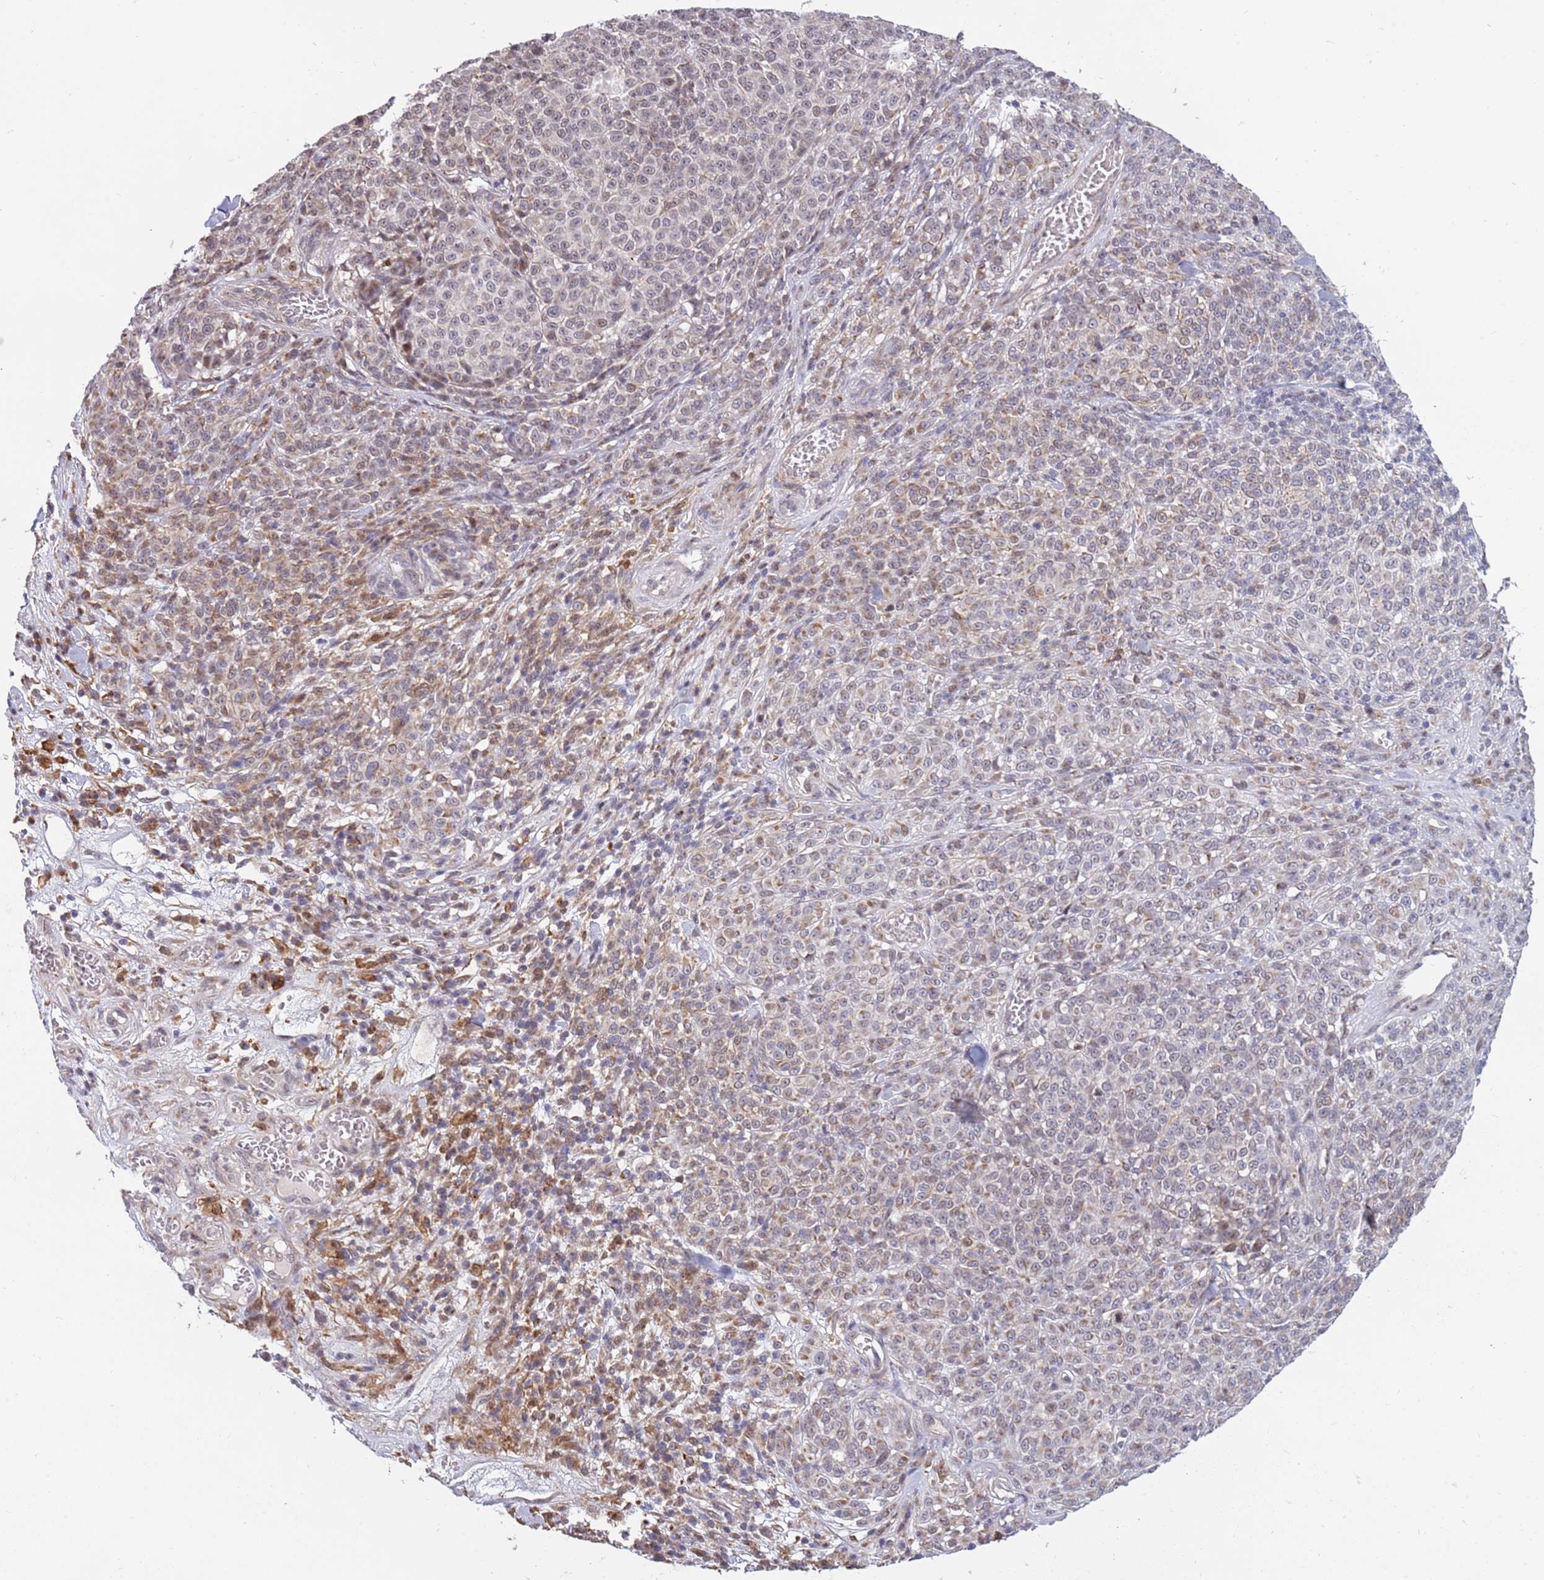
{"staining": {"intensity": "weak", "quantity": "<25%", "location": "cytoplasmic/membranous"}, "tissue": "melanoma", "cell_type": "Tumor cells", "image_type": "cancer", "snomed": [{"axis": "morphology", "description": "Normal tissue, NOS"}, {"axis": "morphology", "description": "Malignant melanoma, NOS"}, {"axis": "topography", "description": "Skin"}], "caption": "IHC photomicrograph of malignant melanoma stained for a protein (brown), which exhibits no staining in tumor cells.", "gene": "CCNJL", "patient": {"sex": "female", "age": 34}}